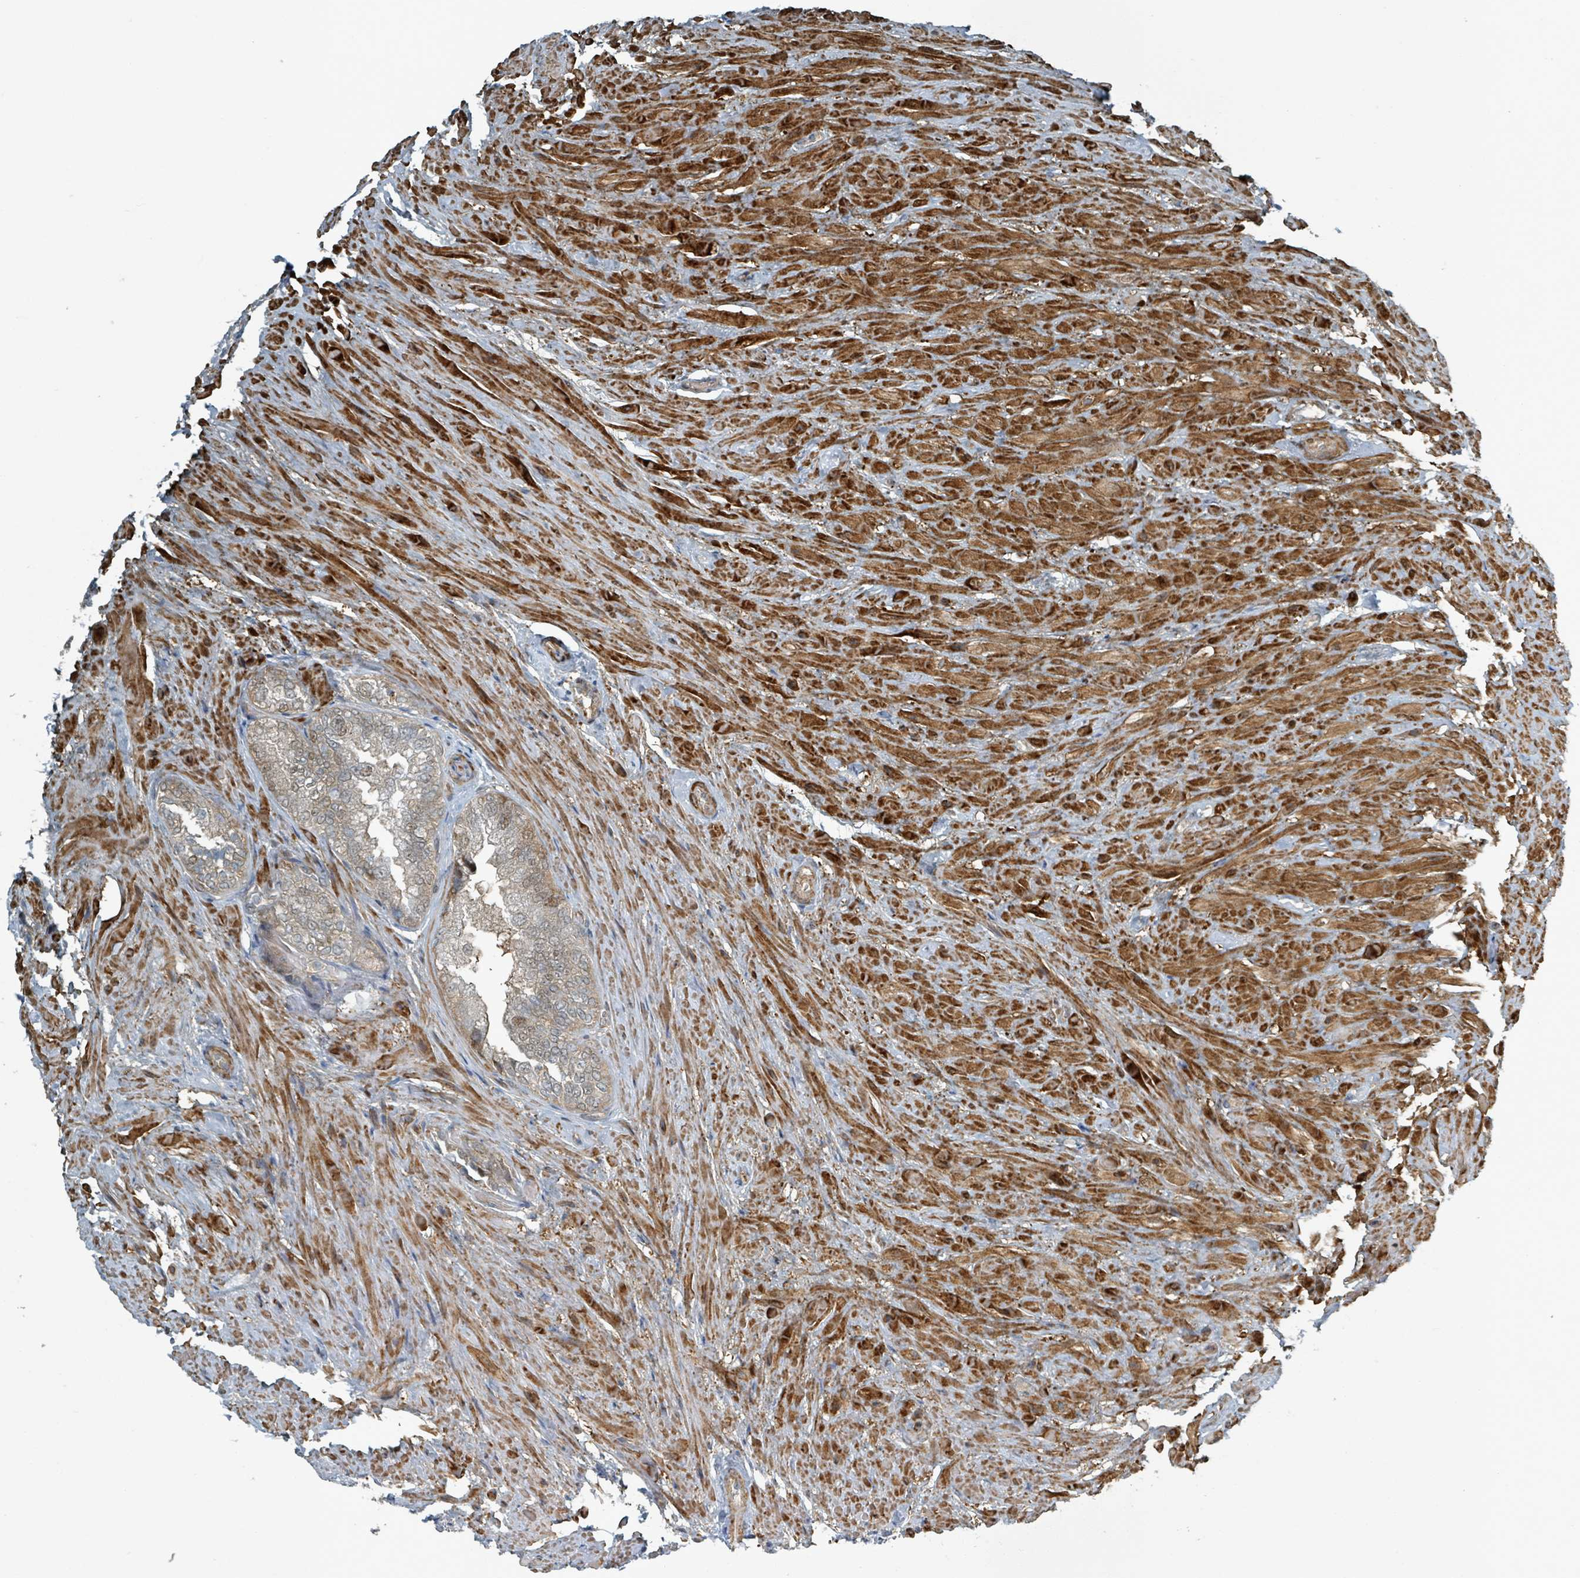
{"staining": {"intensity": "weak", "quantity": "<25%", "location": "nuclear"}, "tissue": "seminal vesicle", "cell_type": "Glandular cells", "image_type": "normal", "snomed": [{"axis": "morphology", "description": "Normal tissue, NOS"}, {"axis": "topography", "description": "Seminal veicle"}, {"axis": "topography", "description": "Peripheral nerve tissue"}], "caption": "Immunohistochemical staining of normal human seminal vesicle demonstrates no significant positivity in glandular cells. Nuclei are stained in blue.", "gene": "RHPN2", "patient": {"sex": "male", "age": 63}}